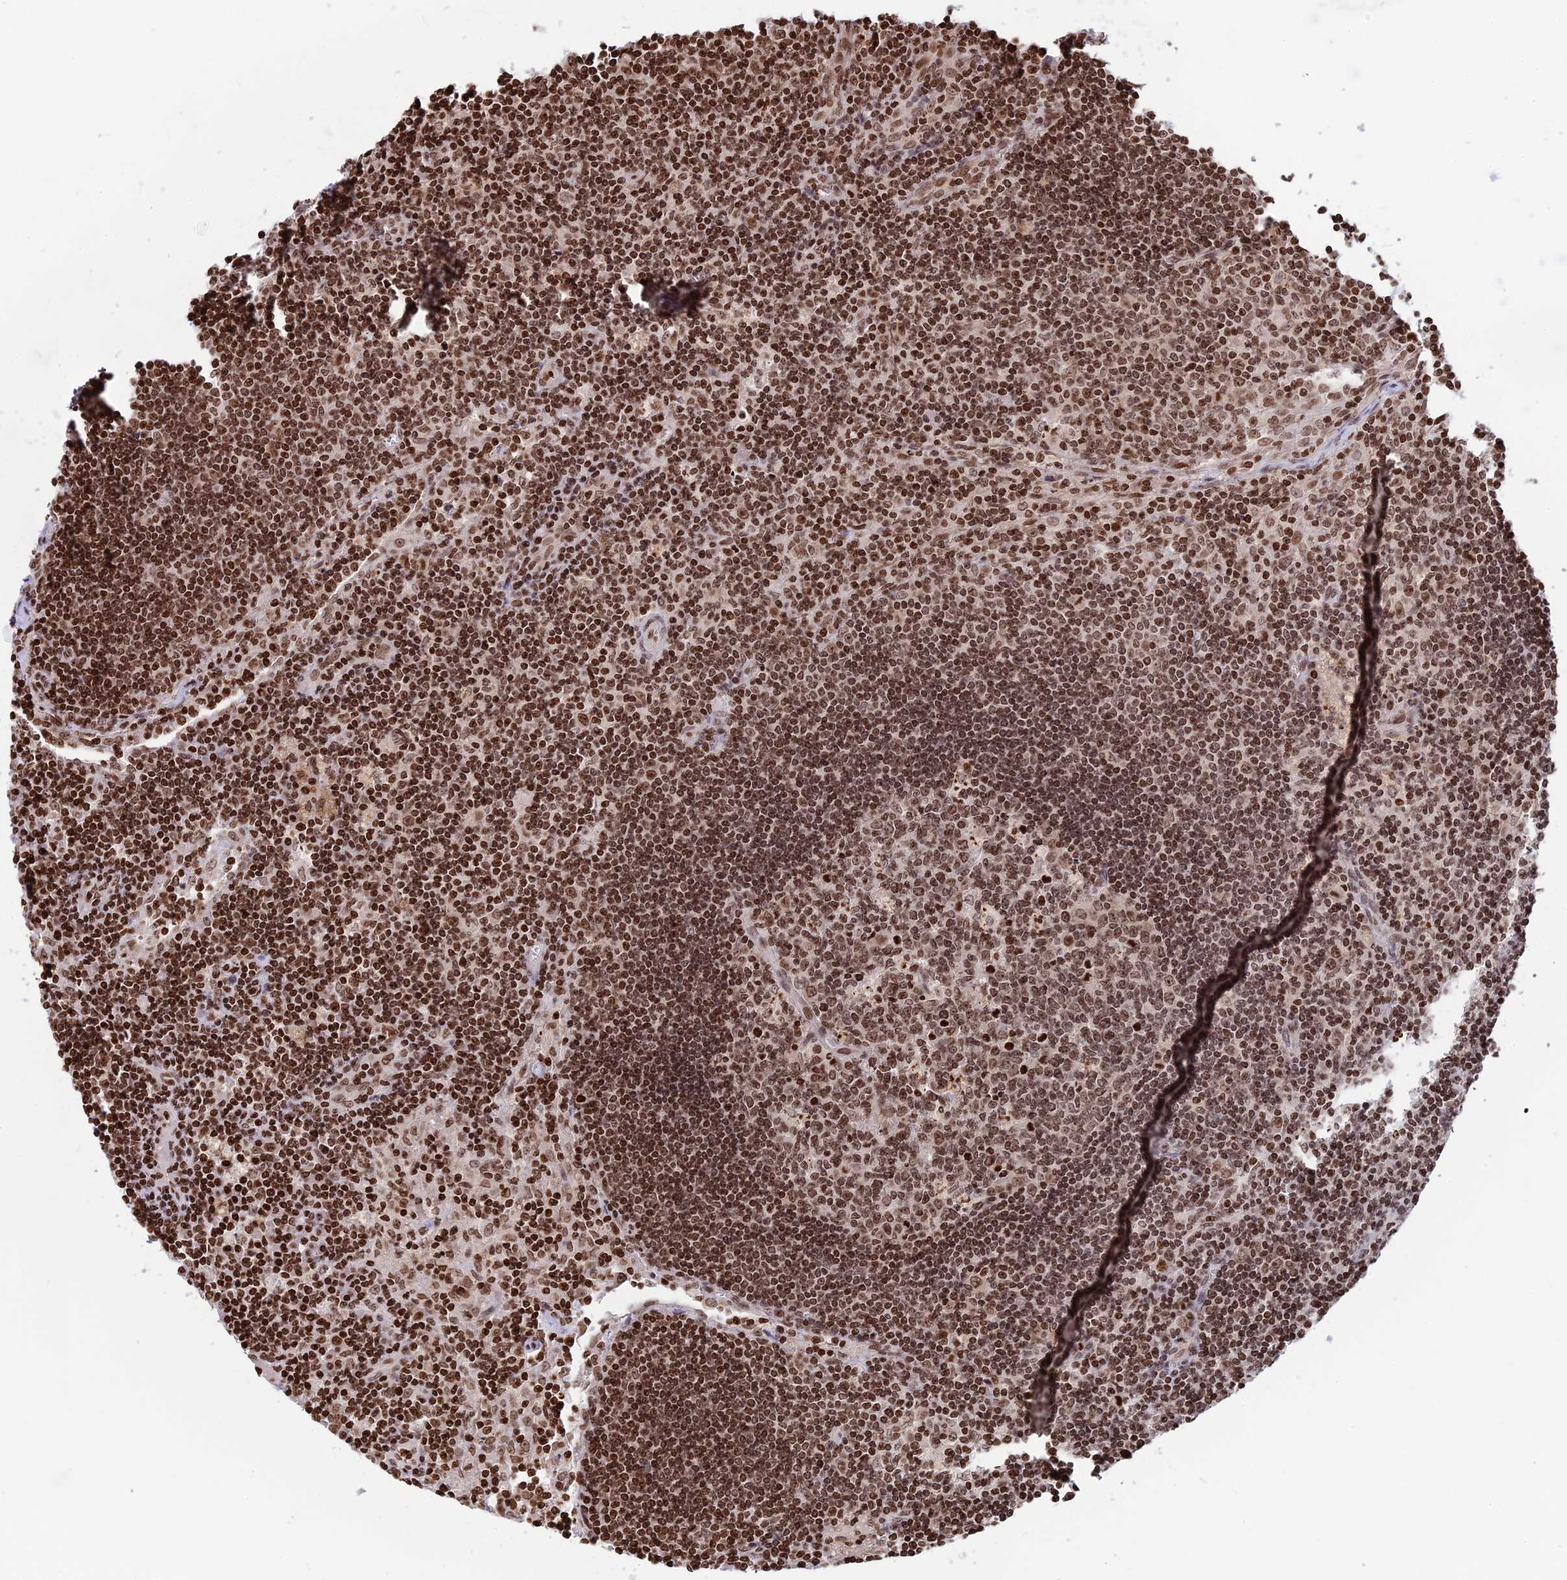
{"staining": {"intensity": "moderate", "quantity": ">75%", "location": "nuclear"}, "tissue": "lymph node", "cell_type": "Germinal center cells", "image_type": "normal", "snomed": [{"axis": "morphology", "description": "Normal tissue, NOS"}, {"axis": "topography", "description": "Lymph node"}], "caption": "Protein expression analysis of normal human lymph node reveals moderate nuclear staining in approximately >75% of germinal center cells. The staining was performed using DAB, with brown indicating positive protein expression. Nuclei are stained blue with hematoxylin.", "gene": "TET2", "patient": {"sex": "male", "age": 58}}